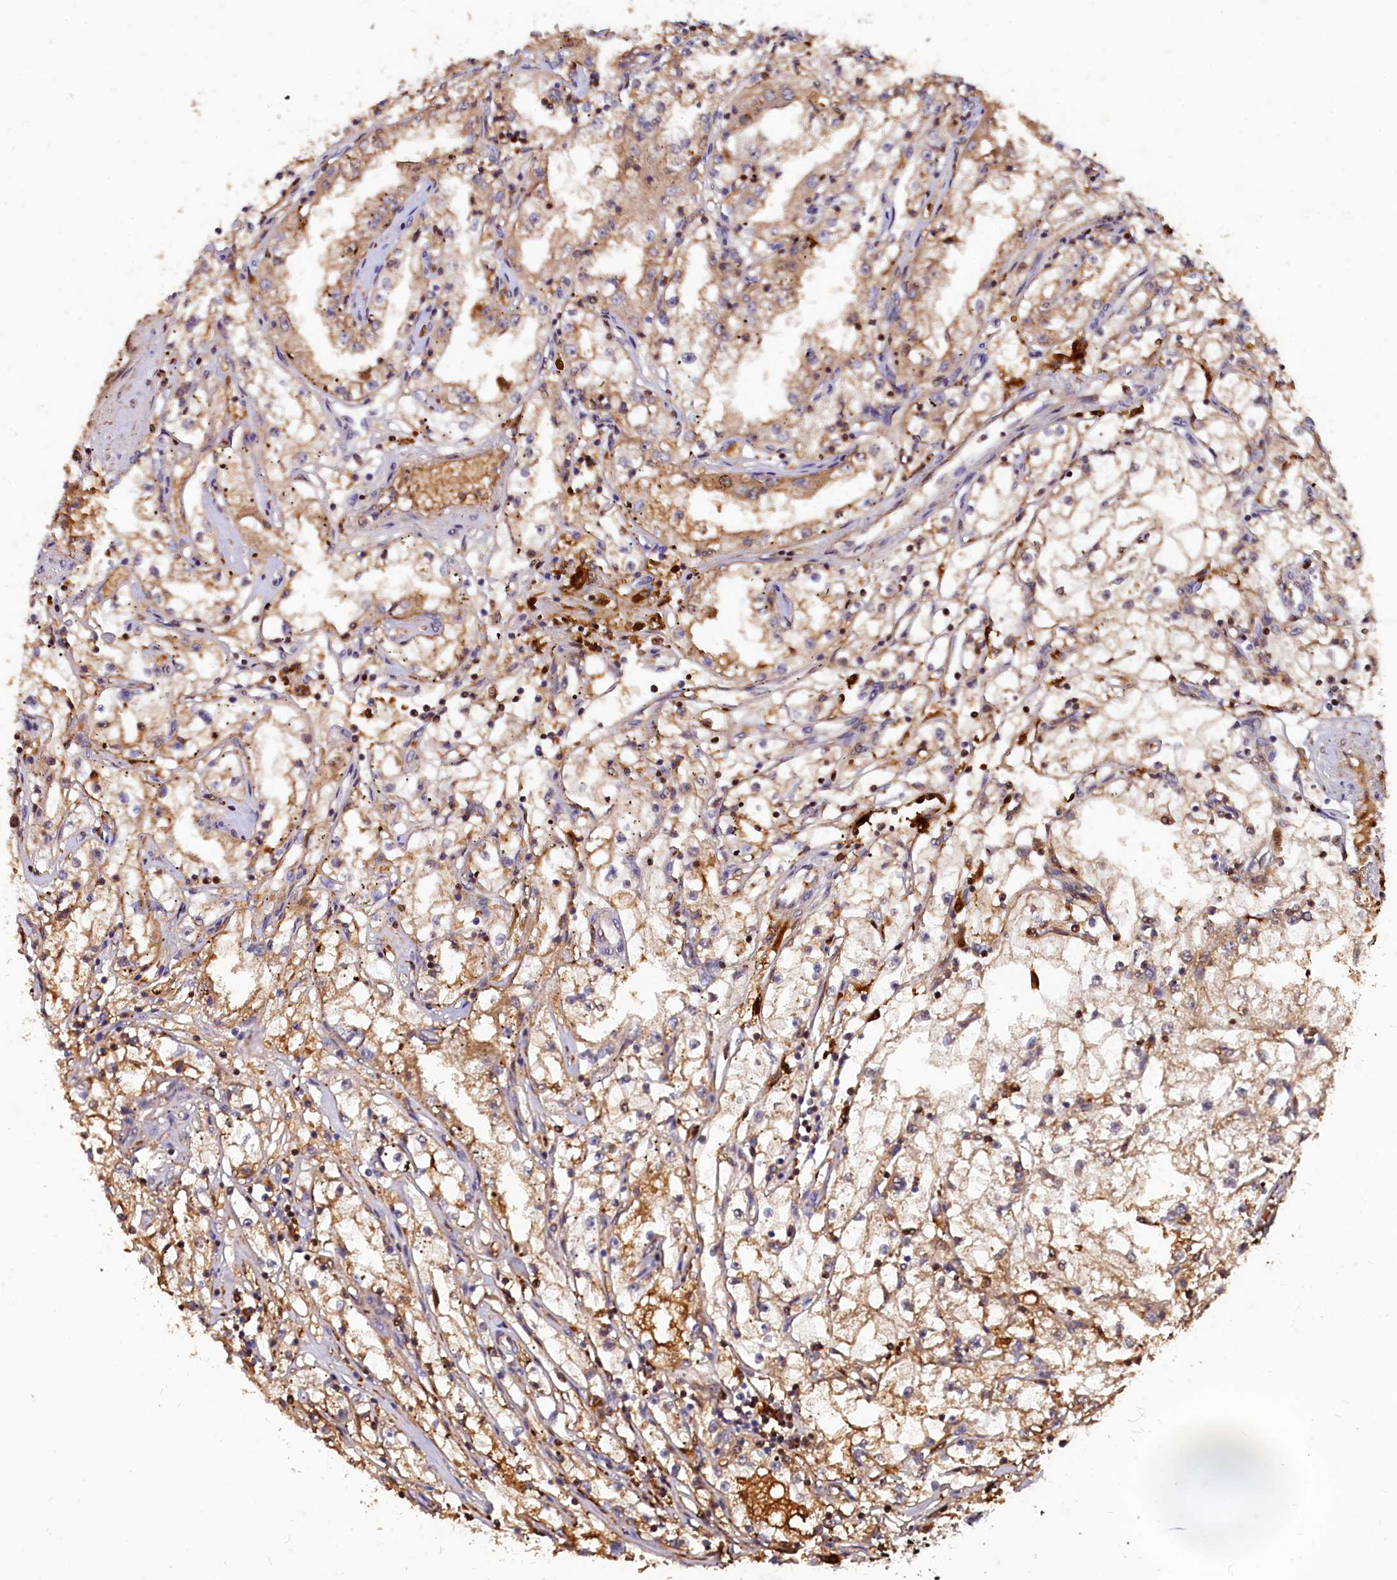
{"staining": {"intensity": "moderate", "quantity": ">75%", "location": "cytoplasmic/membranous"}, "tissue": "renal cancer", "cell_type": "Tumor cells", "image_type": "cancer", "snomed": [{"axis": "morphology", "description": "Adenocarcinoma, NOS"}, {"axis": "topography", "description": "Kidney"}], "caption": "Immunohistochemical staining of human renal cancer displays medium levels of moderate cytoplasmic/membranous positivity in about >75% of tumor cells.", "gene": "CSTPP1", "patient": {"sex": "male", "age": 56}}